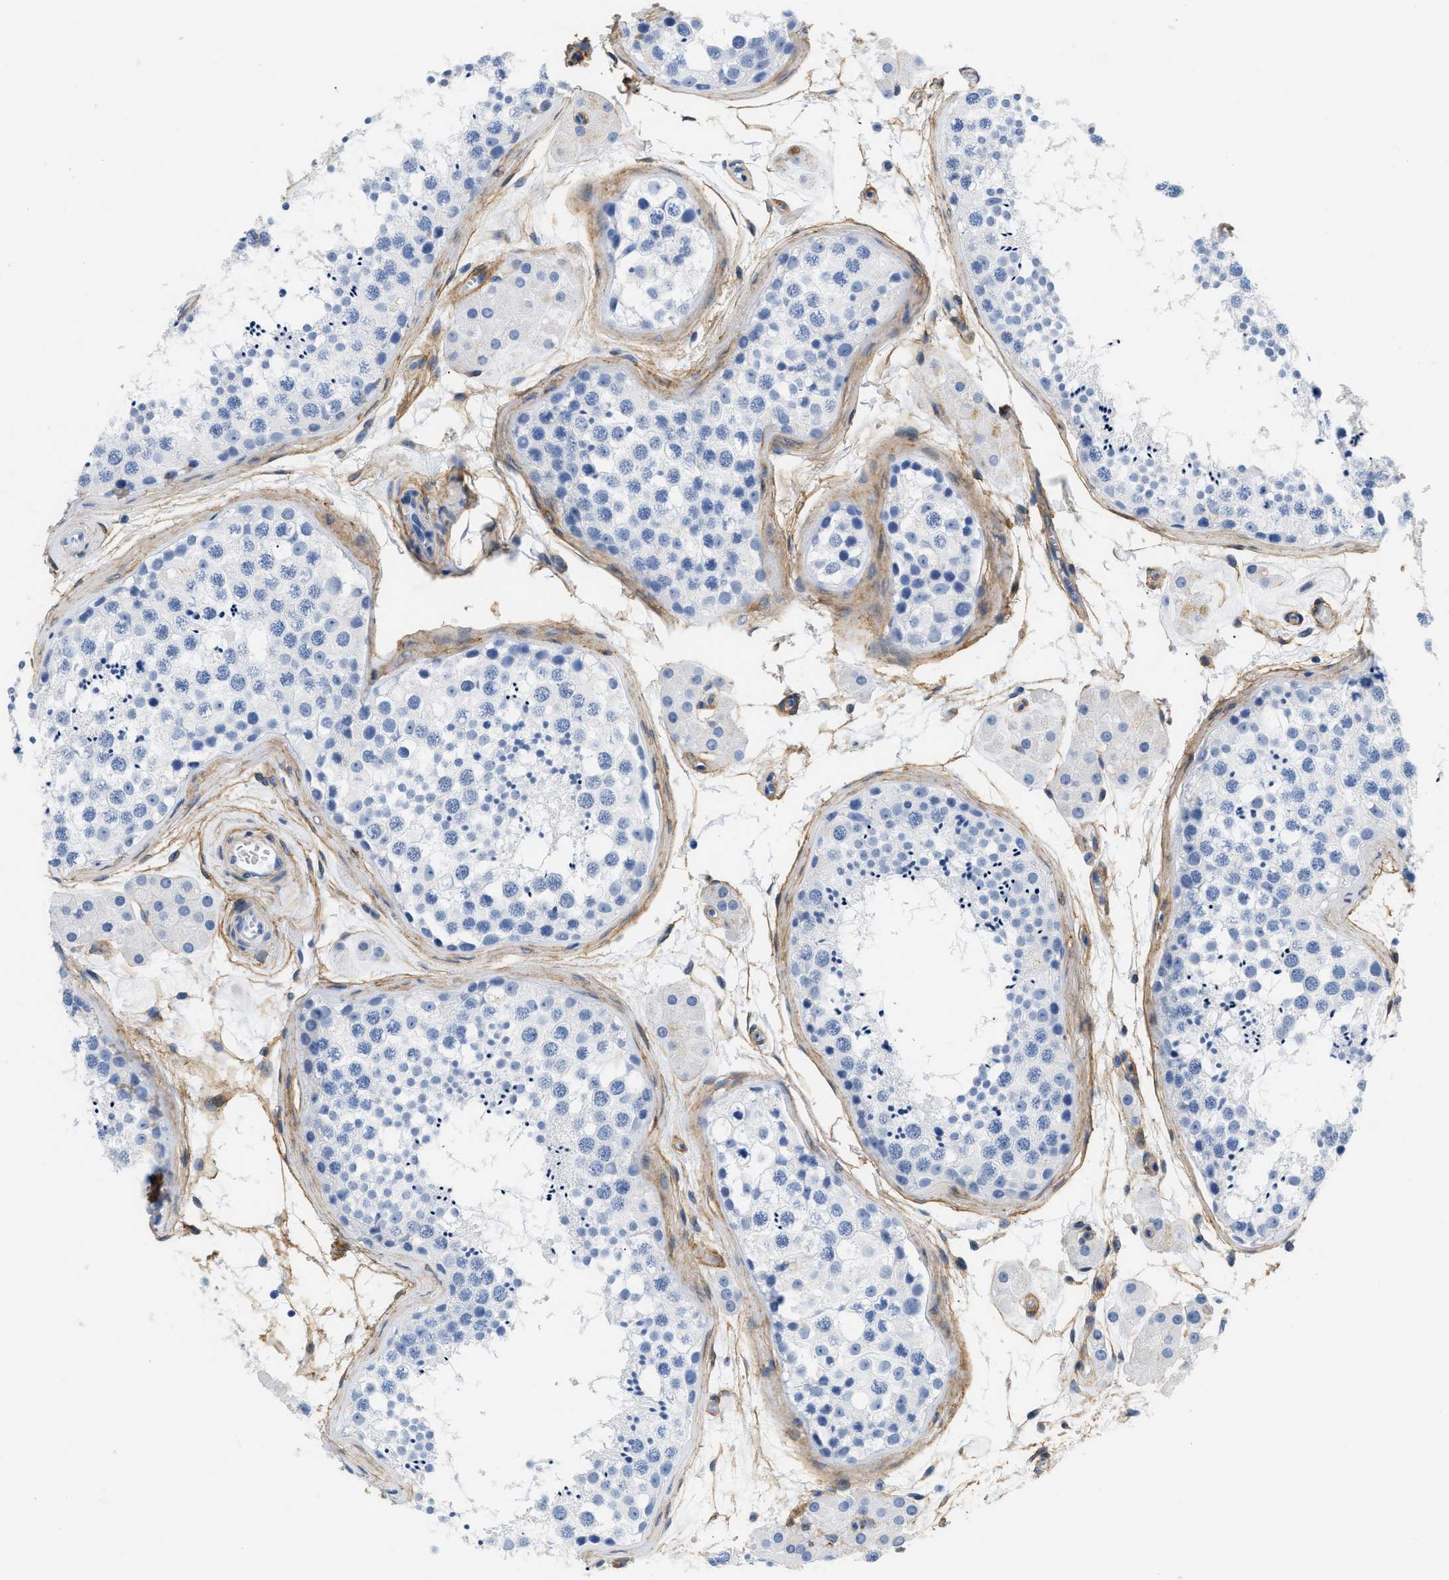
{"staining": {"intensity": "negative", "quantity": "none", "location": "none"}, "tissue": "testis", "cell_type": "Cells in seminiferous ducts", "image_type": "normal", "snomed": [{"axis": "morphology", "description": "Normal tissue, NOS"}, {"axis": "topography", "description": "Testis"}], "caption": "This is an immunohistochemistry (IHC) image of normal testis. There is no staining in cells in seminiferous ducts.", "gene": "PDGFRB", "patient": {"sex": "male", "age": 56}}